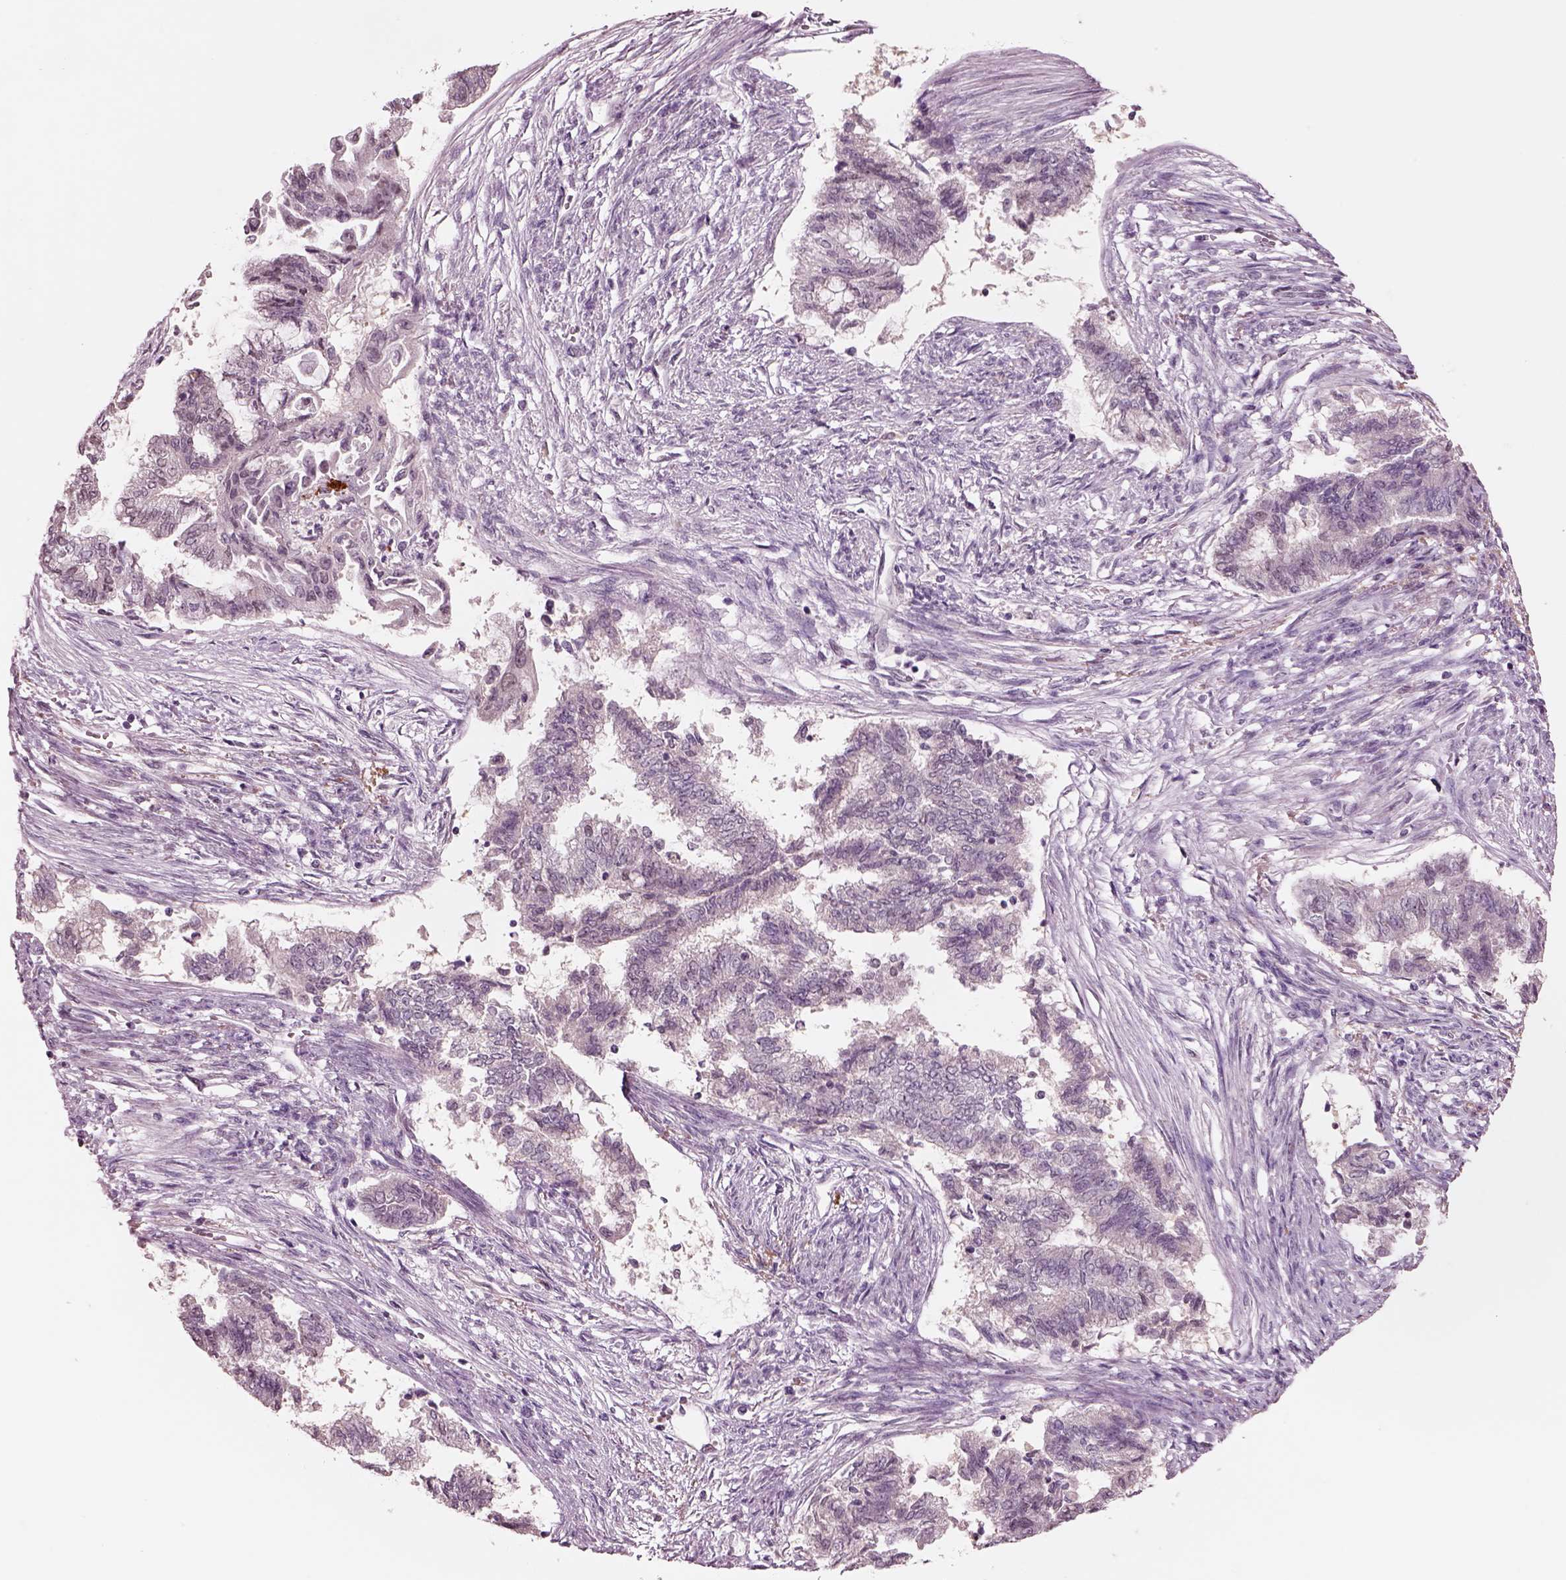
{"staining": {"intensity": "negative", "quantity": "none", "location": "none"}, "tissue": "endometrial cancer", "cell_type": "Tumor cells", "image_type": "cancer", "snomed": [{"axis": "morphology", "description": "Adenocarcinoma, NOS"}, {"axis": "topography", "description": "Endometrium"}], "caption": "Tumor cells show no significant protein expression in endometrial cancer (adenocarcinoma).", "gene": "SEPHS1", "patient": {"sex": "female", "age": 65}}